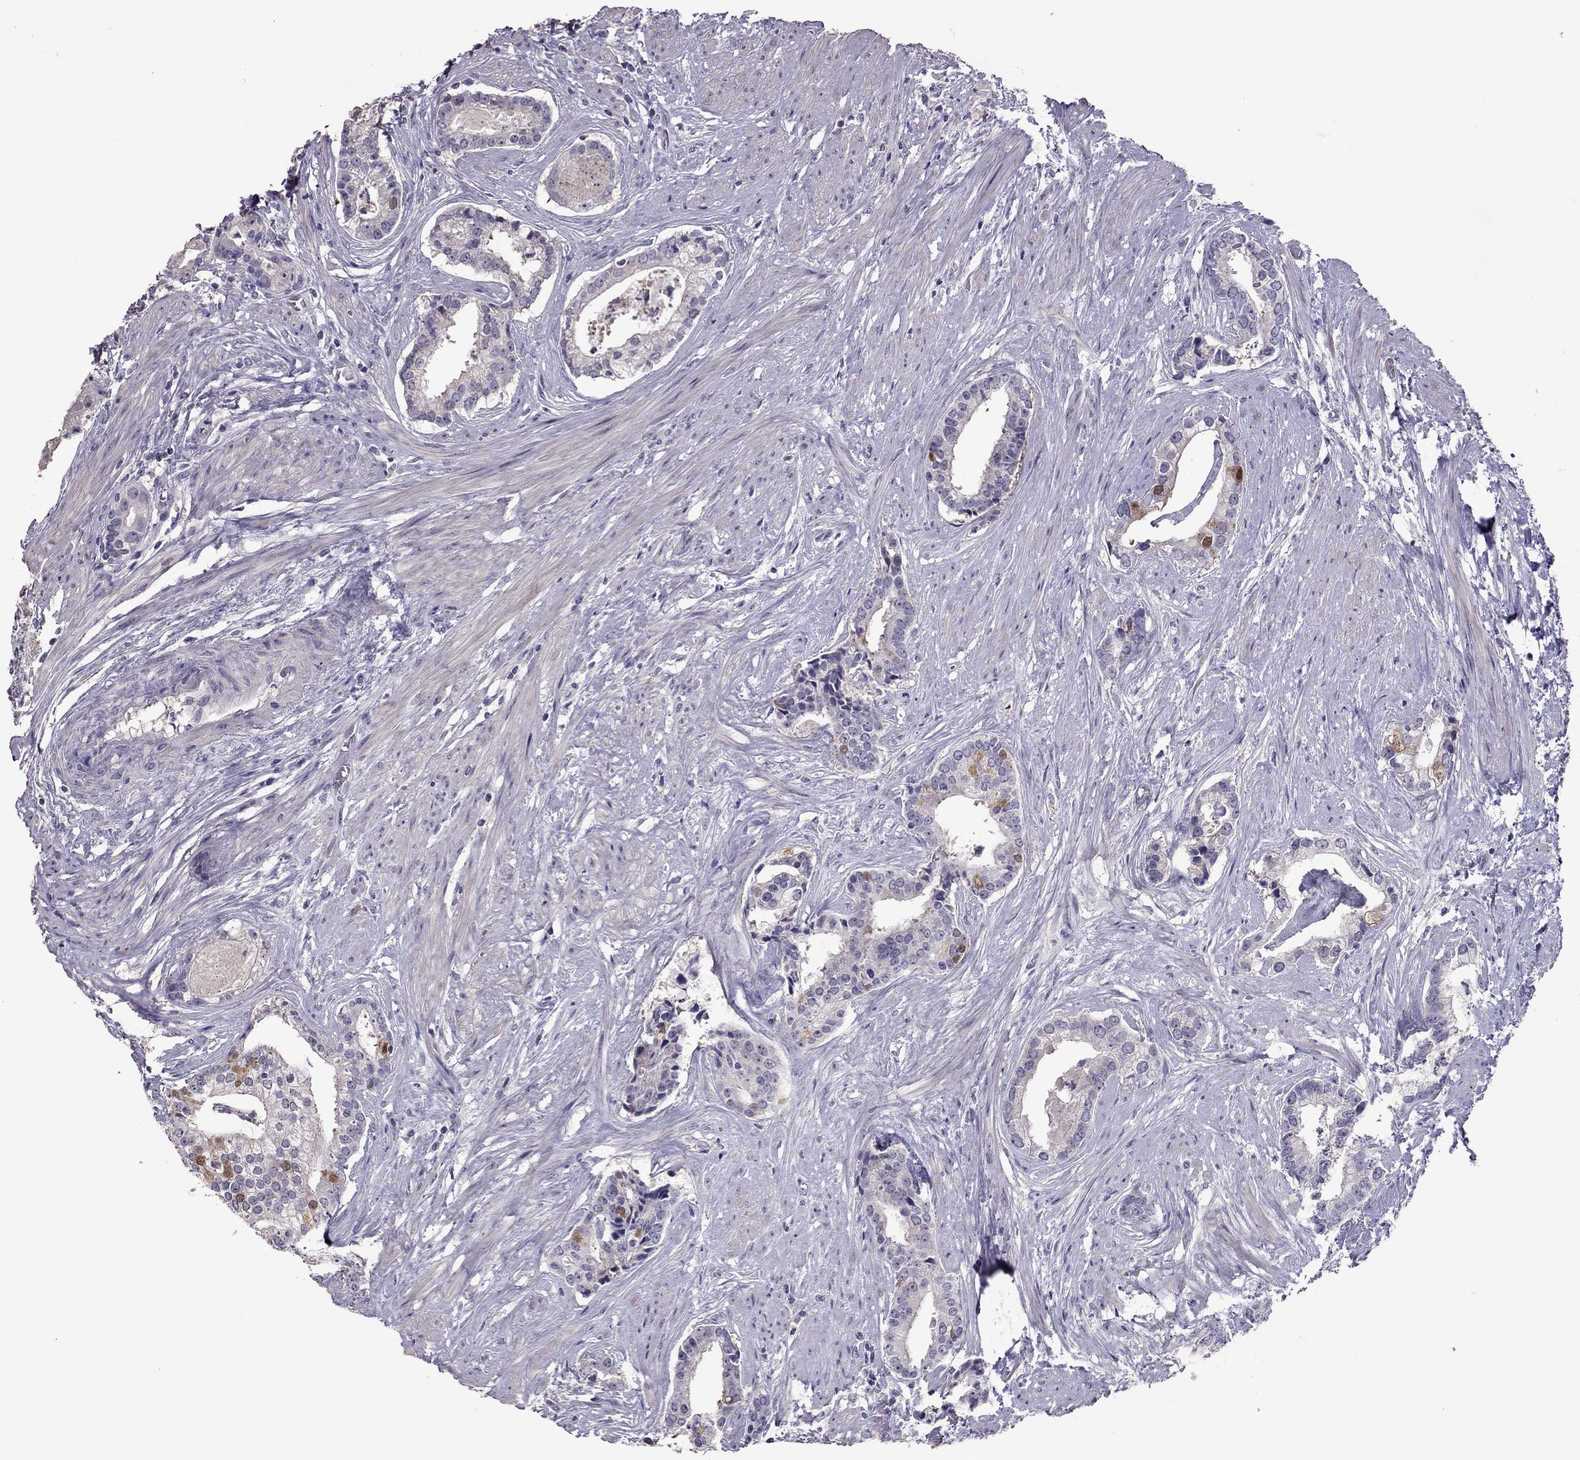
{"staining": {"intensity": "moderate", "quantity": "<25%", "location": "cytoplasmic/membranous,nuclear"}, "tissue": "prostate cancer", "cell_type": "Tumor cells", "image_type": "cancer", "snomed": [{"axis": "morphology", "description": "Adenocarcinoma, NOS"}, {"axis": "topography", "description": "Prostate and seminal vesicle, NOS"}, {"axis": "topography", "description": "Prostate"}], "caption": "A low amount of moderate cytoplasmic/membranous and nuclear expression is identified in approximately <25% of tumor cells in prostate adenocarcinoma tissue.", "gene": "LRRC46", "patient": {"sex": "male", "age": 44}}